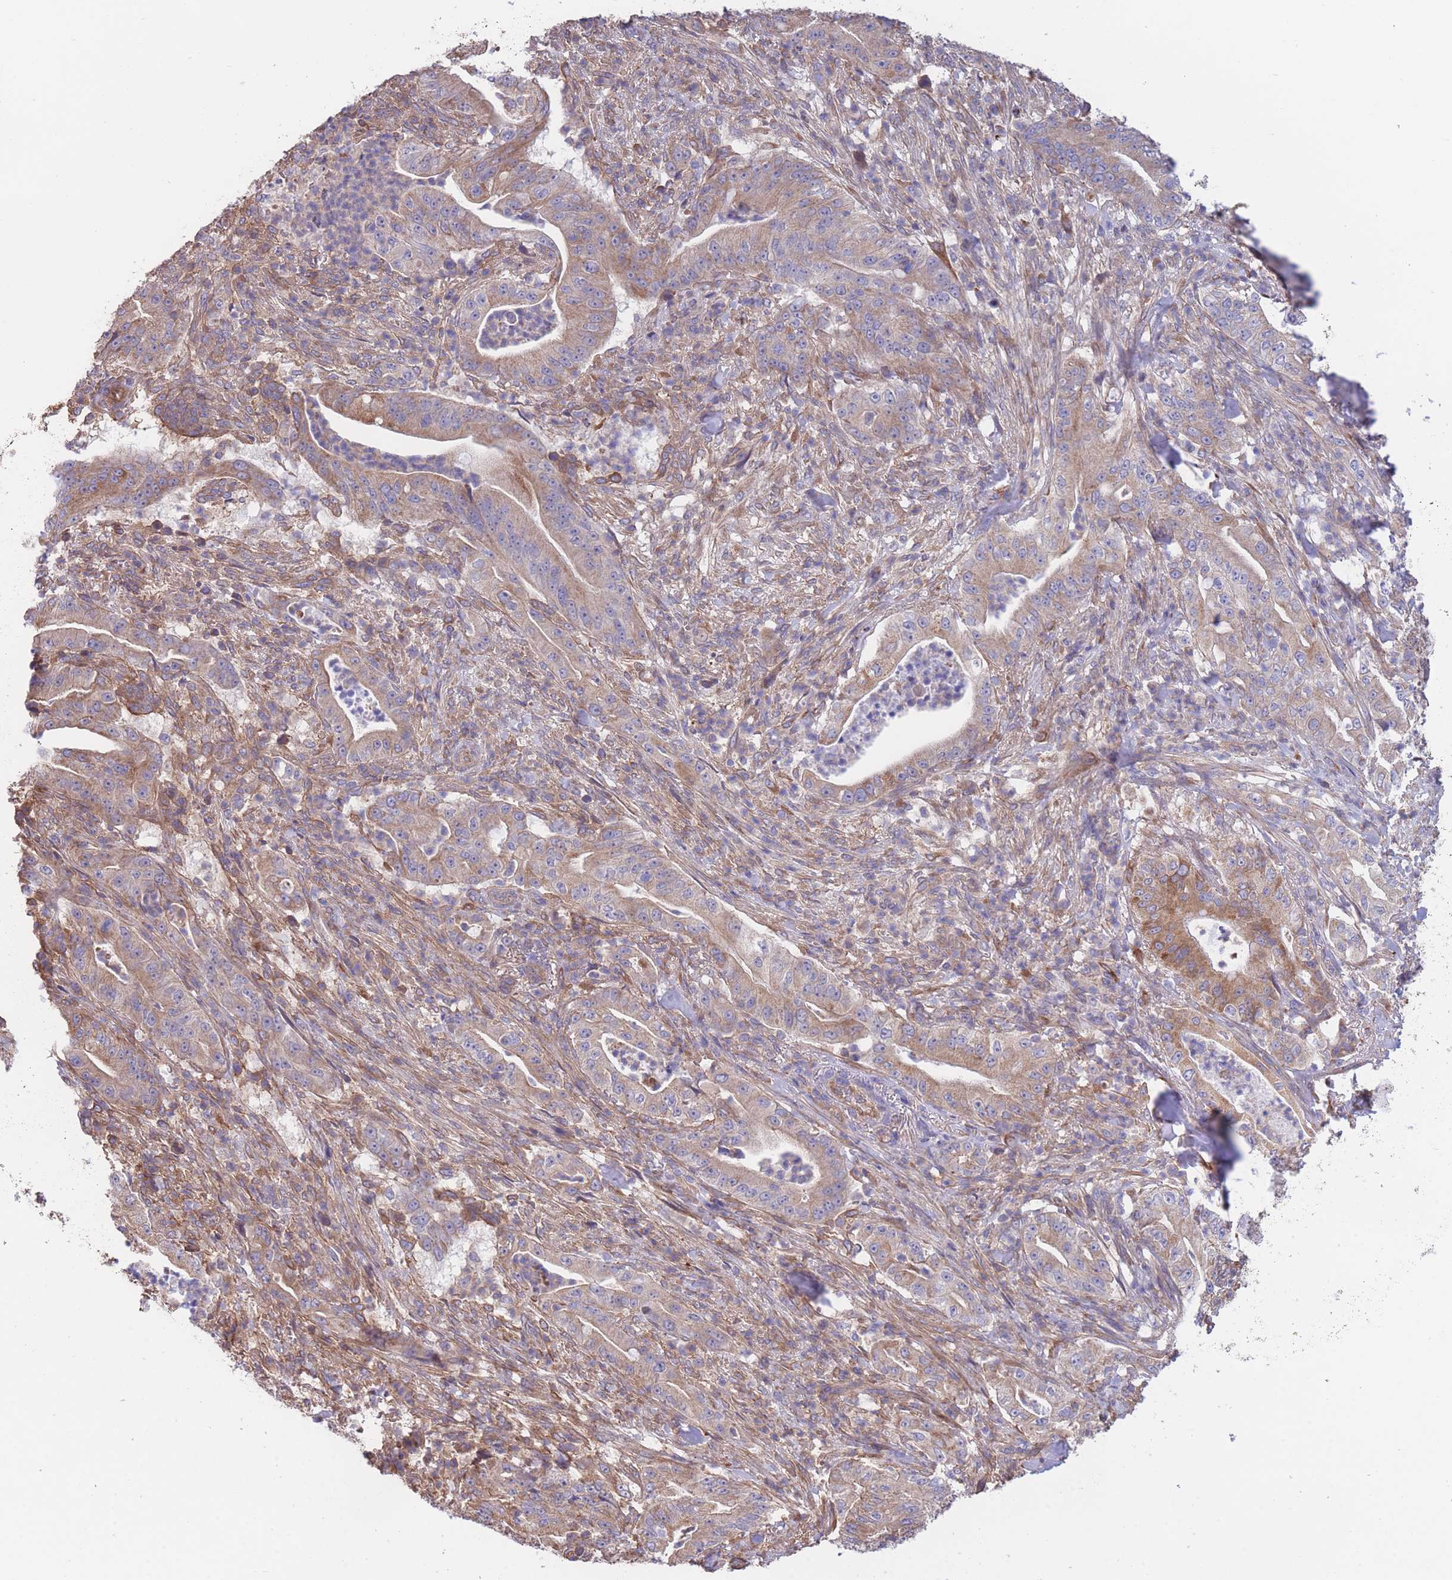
{"staining": {"intensity": "moderate", "quantity": ">75%", "location": "cytoplasmic/membranous"}, "tissue": "pancreatic cancer", "cell_type": "Tumor cells", "image_type": "cancer", "snomed": [{"axis": "morphology", "description": "Adenocarcinoma, NOS"}, {"axis": "topography", "description": "Pancreas"}], "caption": "This is a histology image of immunohistochemistry staining of pancreatic cancer, which shows moderate staining in the cytoplasmic/membranous of tumor cells.", "gene": "LRRN4CL", "patient": {"sex": "male", "age": 71}}